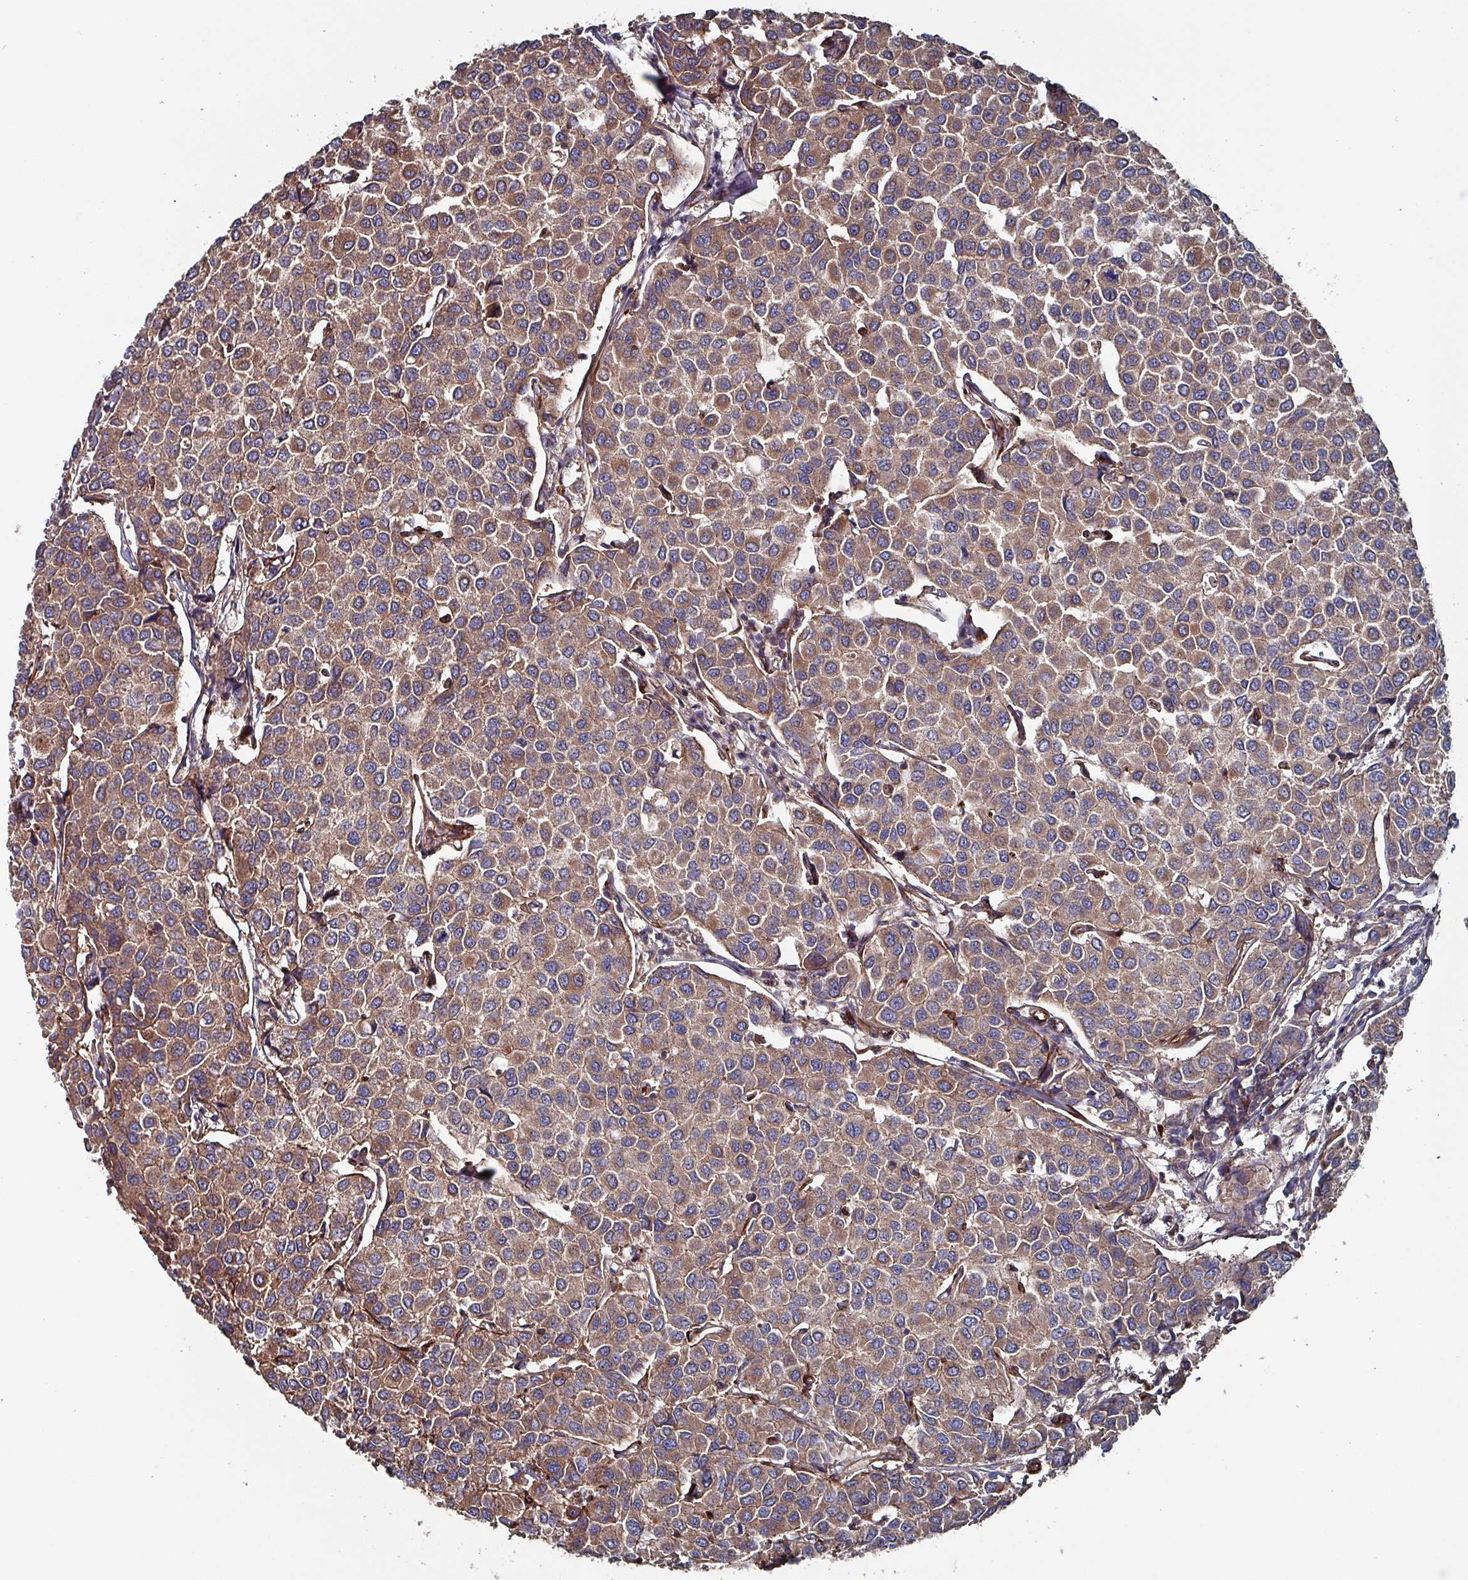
{"staining": {"intensity": "moderate", "quantity": ">75%", "location": "cytoplasmic/membranous"}, "tissue": "breast cancer", "cell_type": "Tumor cells", "image_type": "cancer", "snomed": [{"axis": "morphology", "description": "Duct carcinoma"}, {"axis": "topography", "description": "Breast"}], "caption": "Breast cancer (invasive ductal carcinoma) stained with a brown dye reveals moderate cytoplasmic/membranous positive expression in approximately >75% of tumor cells.", "gene": "ANO10", "patient": {"sex": "female", "age": 55}}